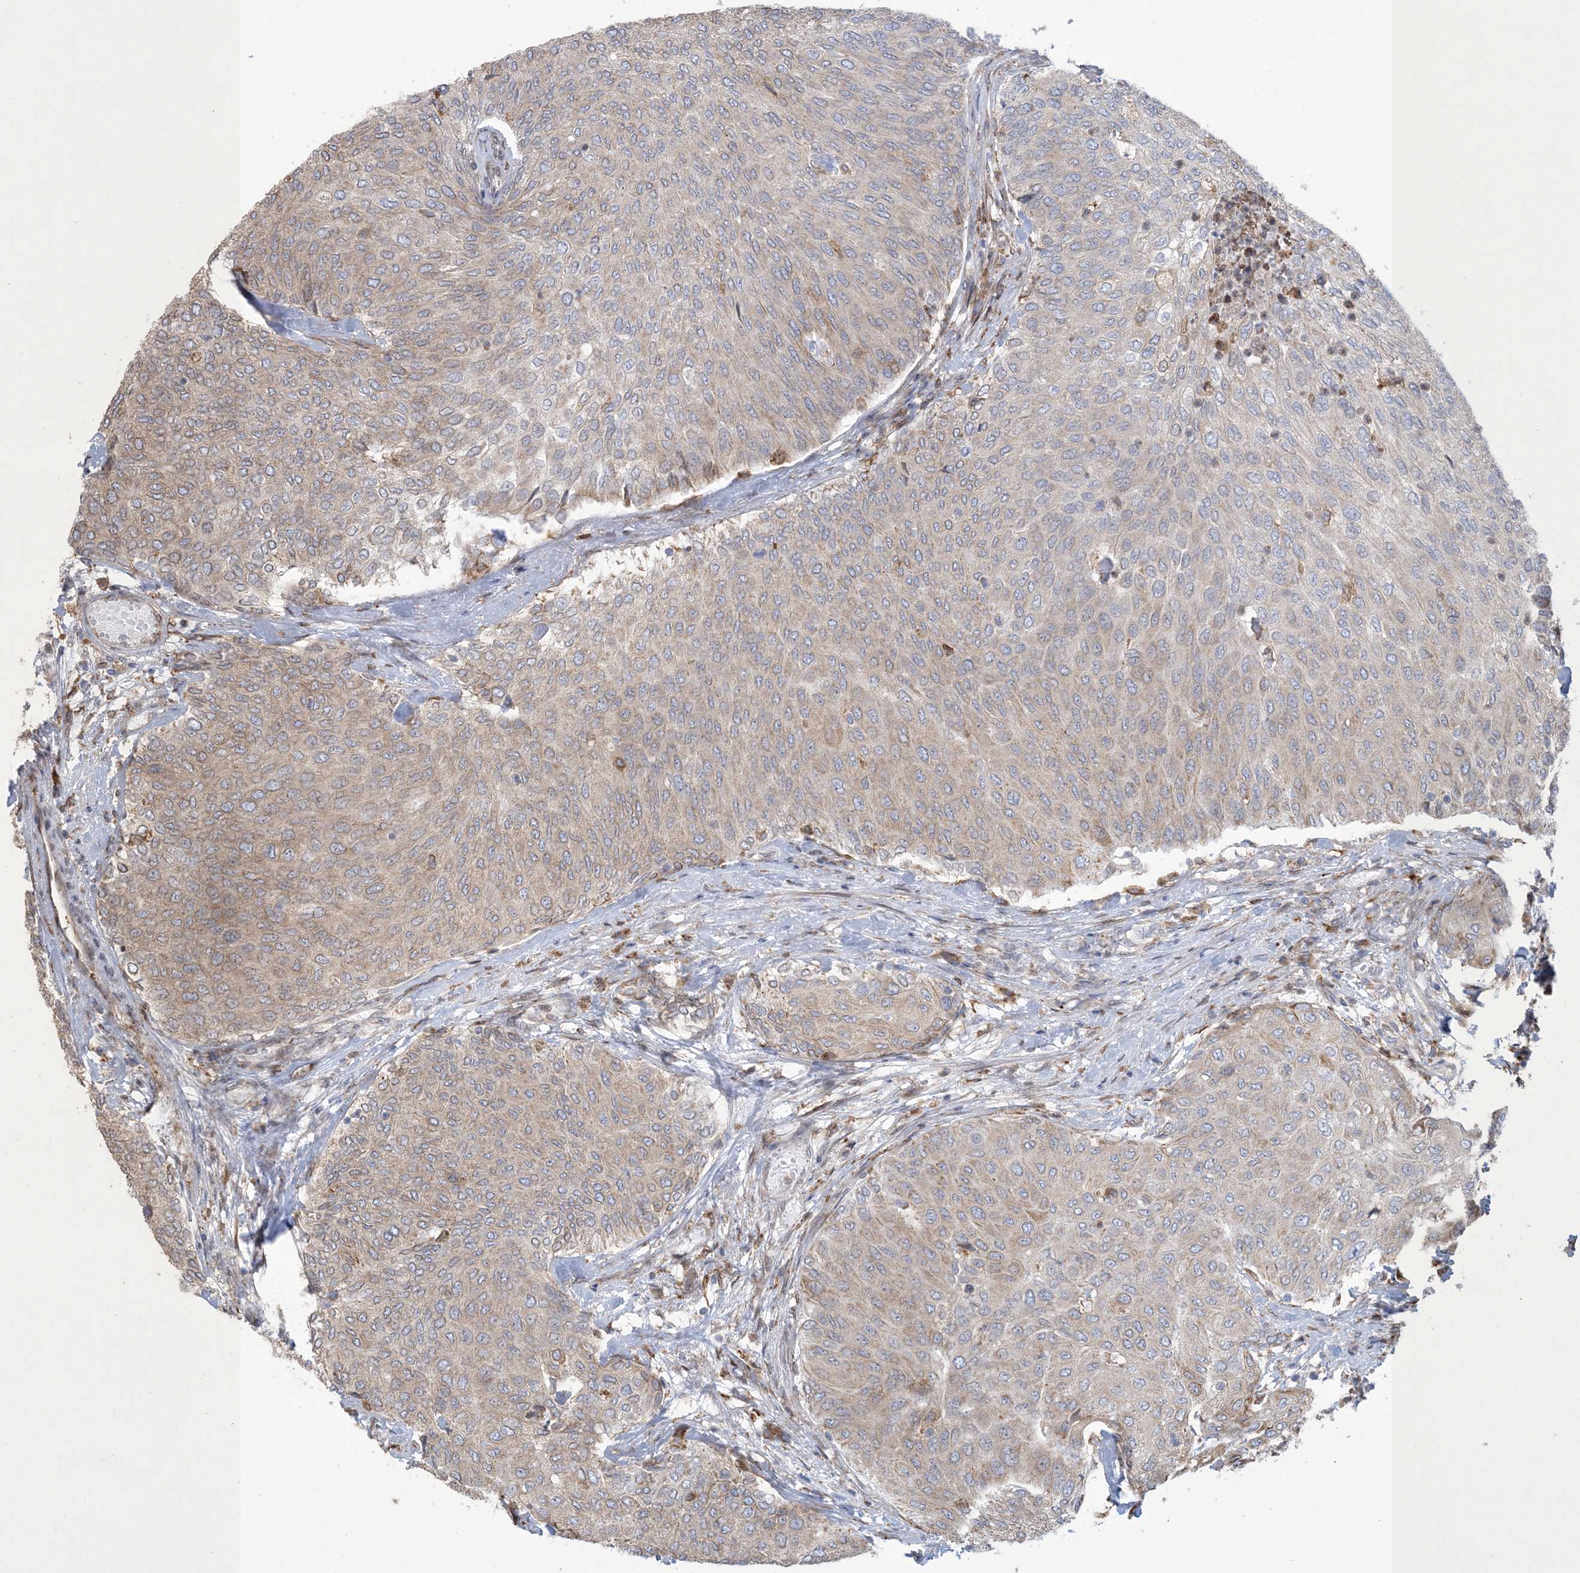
{"staining": {"intensity": "moderate", "quantity": "25%-75%", "location": "cytoplasmic/membranous"}, "tissue": "urothelial cancer", "cell_type": "Tumor cells", "image_type": "cancer", "snomed": [{"axis": "morphology", "description": "Urothelial carcinoma, Low grade"}, {"axis": "topography", "description": "Urinary bladder"}], "caption": "DAB (3,3'-diaminobenzidine) immunohistochemical staining of urothelial carcinoma (low-grade) reveals moderate cytoplasmic/membranous protein expression in about 25%-75% of tumor cells.", "gene": "SHANK1", "patient": {"sex": "female", "age": 79}}